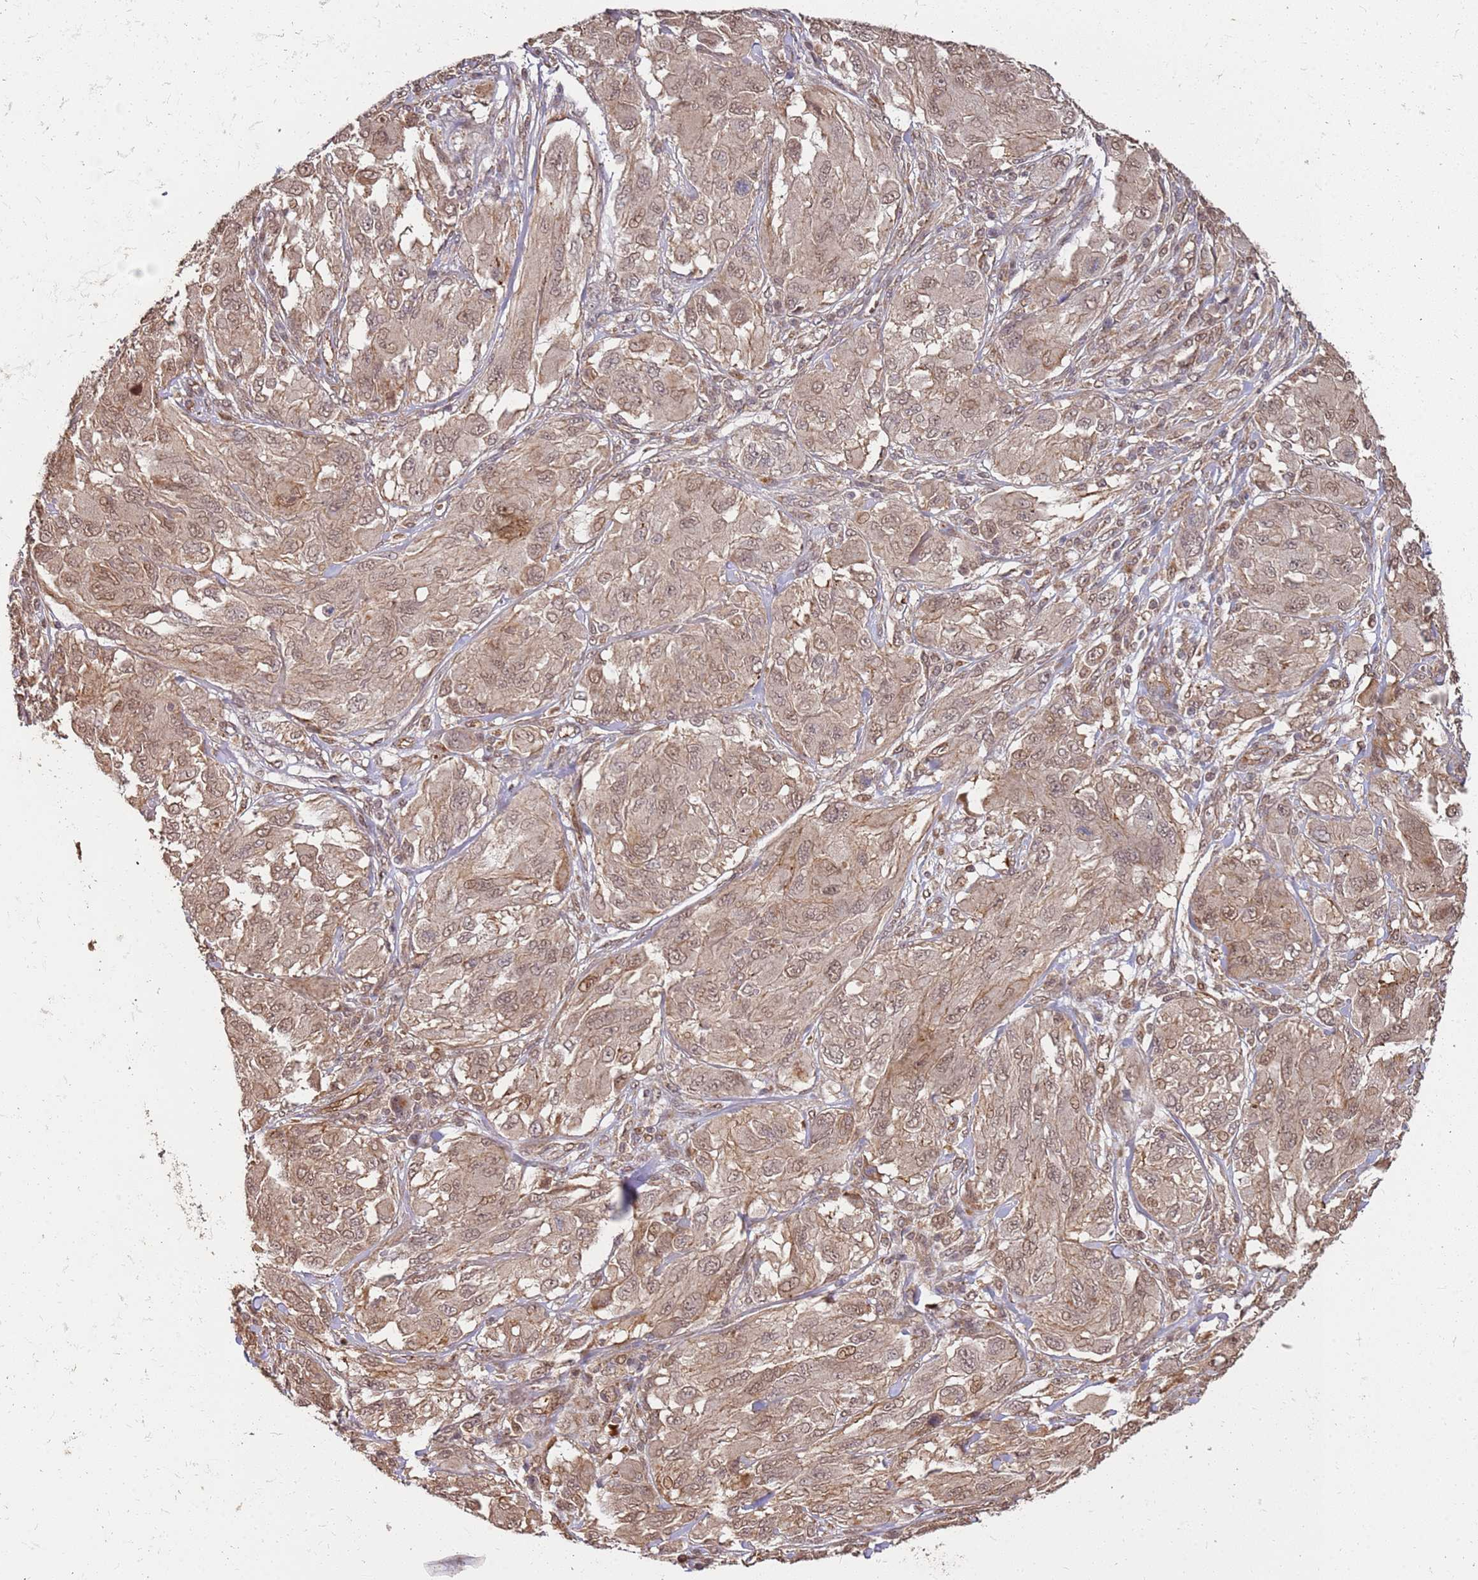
{"staining": {"intensity": "moderate", "quantity": ">75%", "location": "nuclear"}, "tissue": "melanoma", "cell_type": "Tumor cells", "image_type": "cancer", "snomed": [{"axis": "morphology", "description": "Malignant melanoma, NOS"}, {"axis": "topography", "description": "Skin"}], "caption": "Melanoma tissue demonstrates moderate nuclear positivity in about >75% of tumor cells, visualized by immunohistochemistry. (brown staining indicates protein expression, while blue staining denotes nuclei).", "gene": "ST18", "patient": {"sex": "female", "age": 91}}